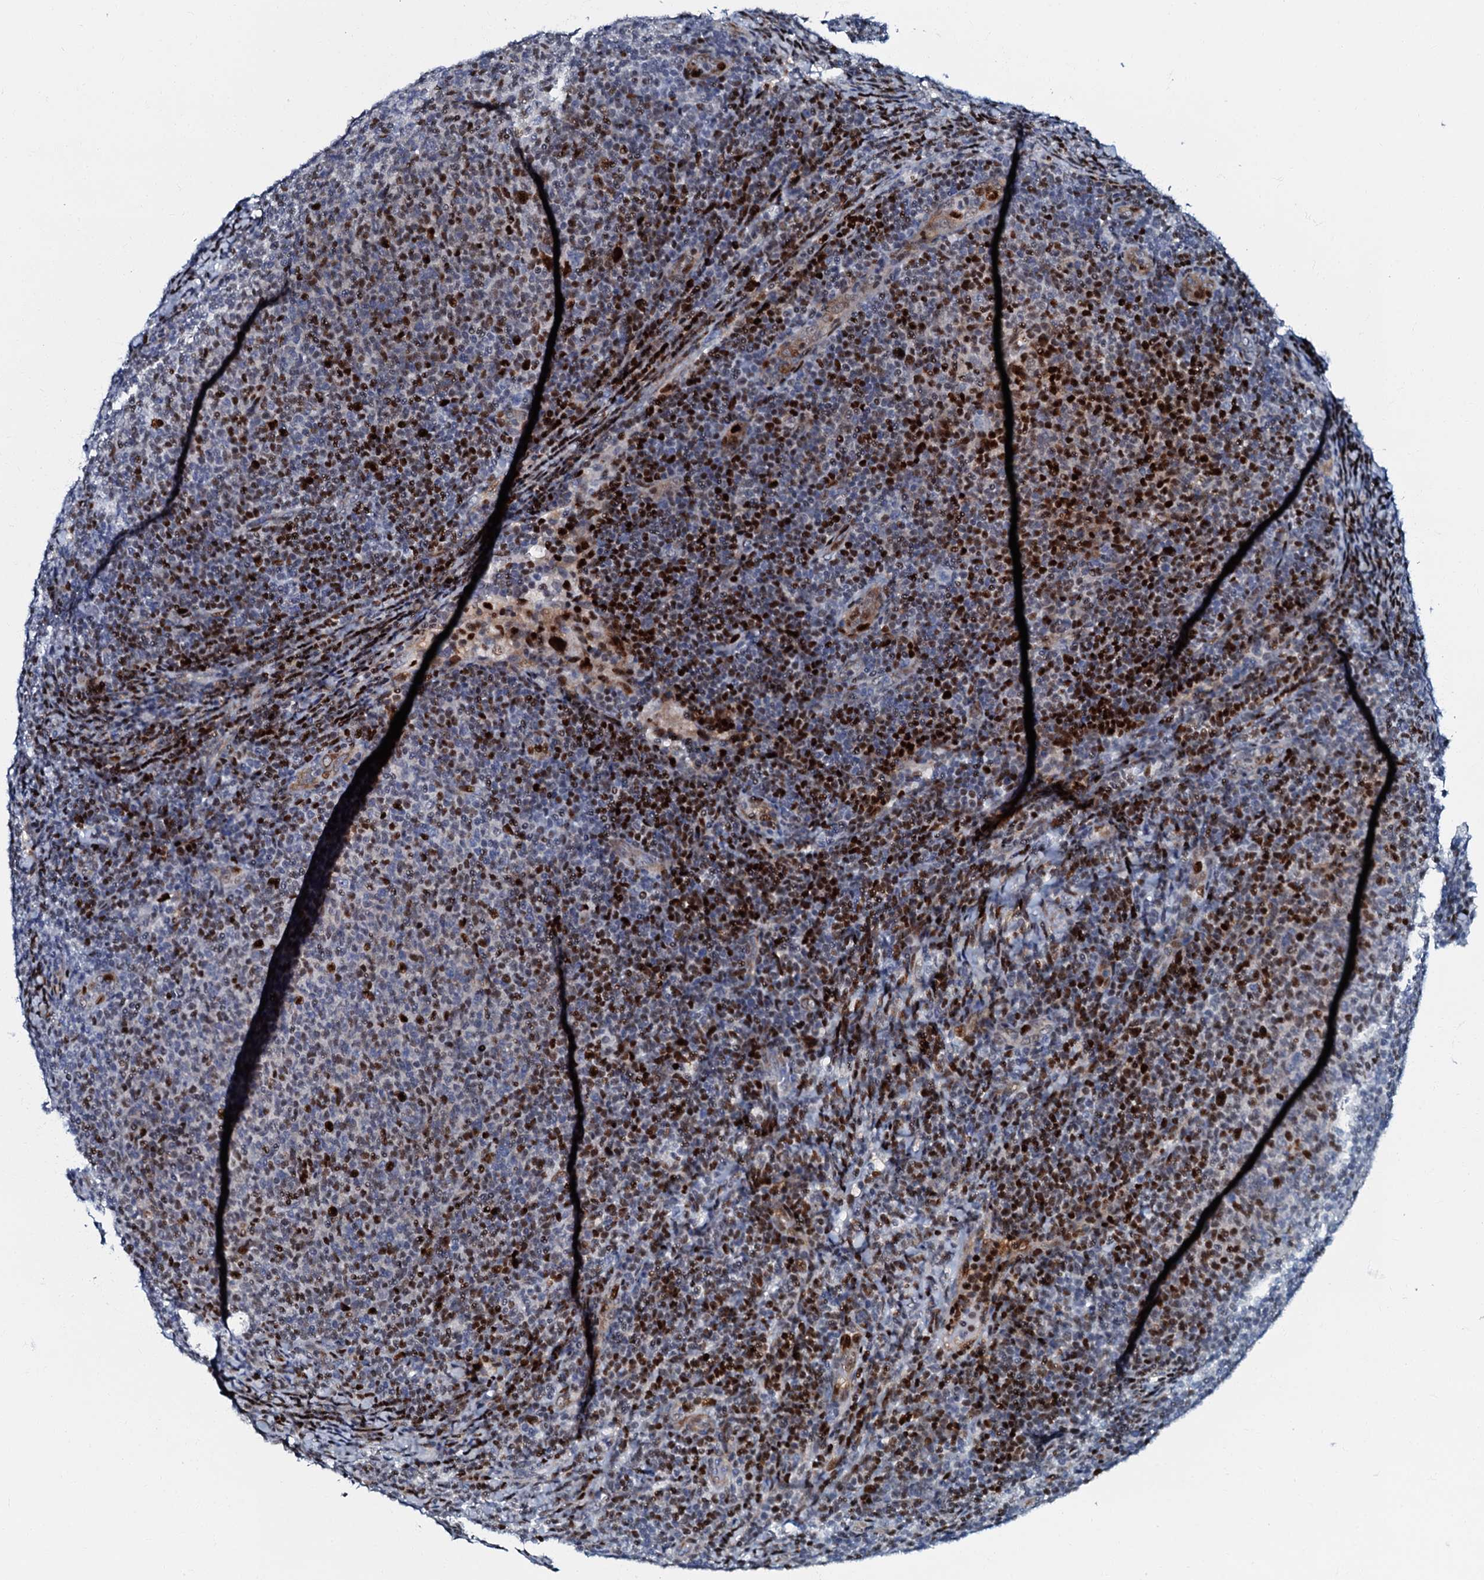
{"staining": {"intensity": "strong", "quantity": "25%-75%", "location": "nuclear"}, "tissue": "lymphoma", "cell_type": "Tumor cells", "image_type": "cancer", "snomed": [{"axis": "morphology", "description": "Malignant lymphoma, non-Hodgkin's type, Low grade"}, {"axis": "topography", "description": "Lymph node"}], "caption": "An immunohistochemistry micrograph of neoplastic tissue is shown. Protein staining in brown highlights strong nuclear positivity in malignant lymphoma, non-Hodgkin's type (low-grade) within tumor cells. (Stains: DAB in brown, nuclei in blue, Microscopy: brightfield microscopy at high magnification).", "gene": "MFSD5", "patient": {"sex": "male", "age": 66}}